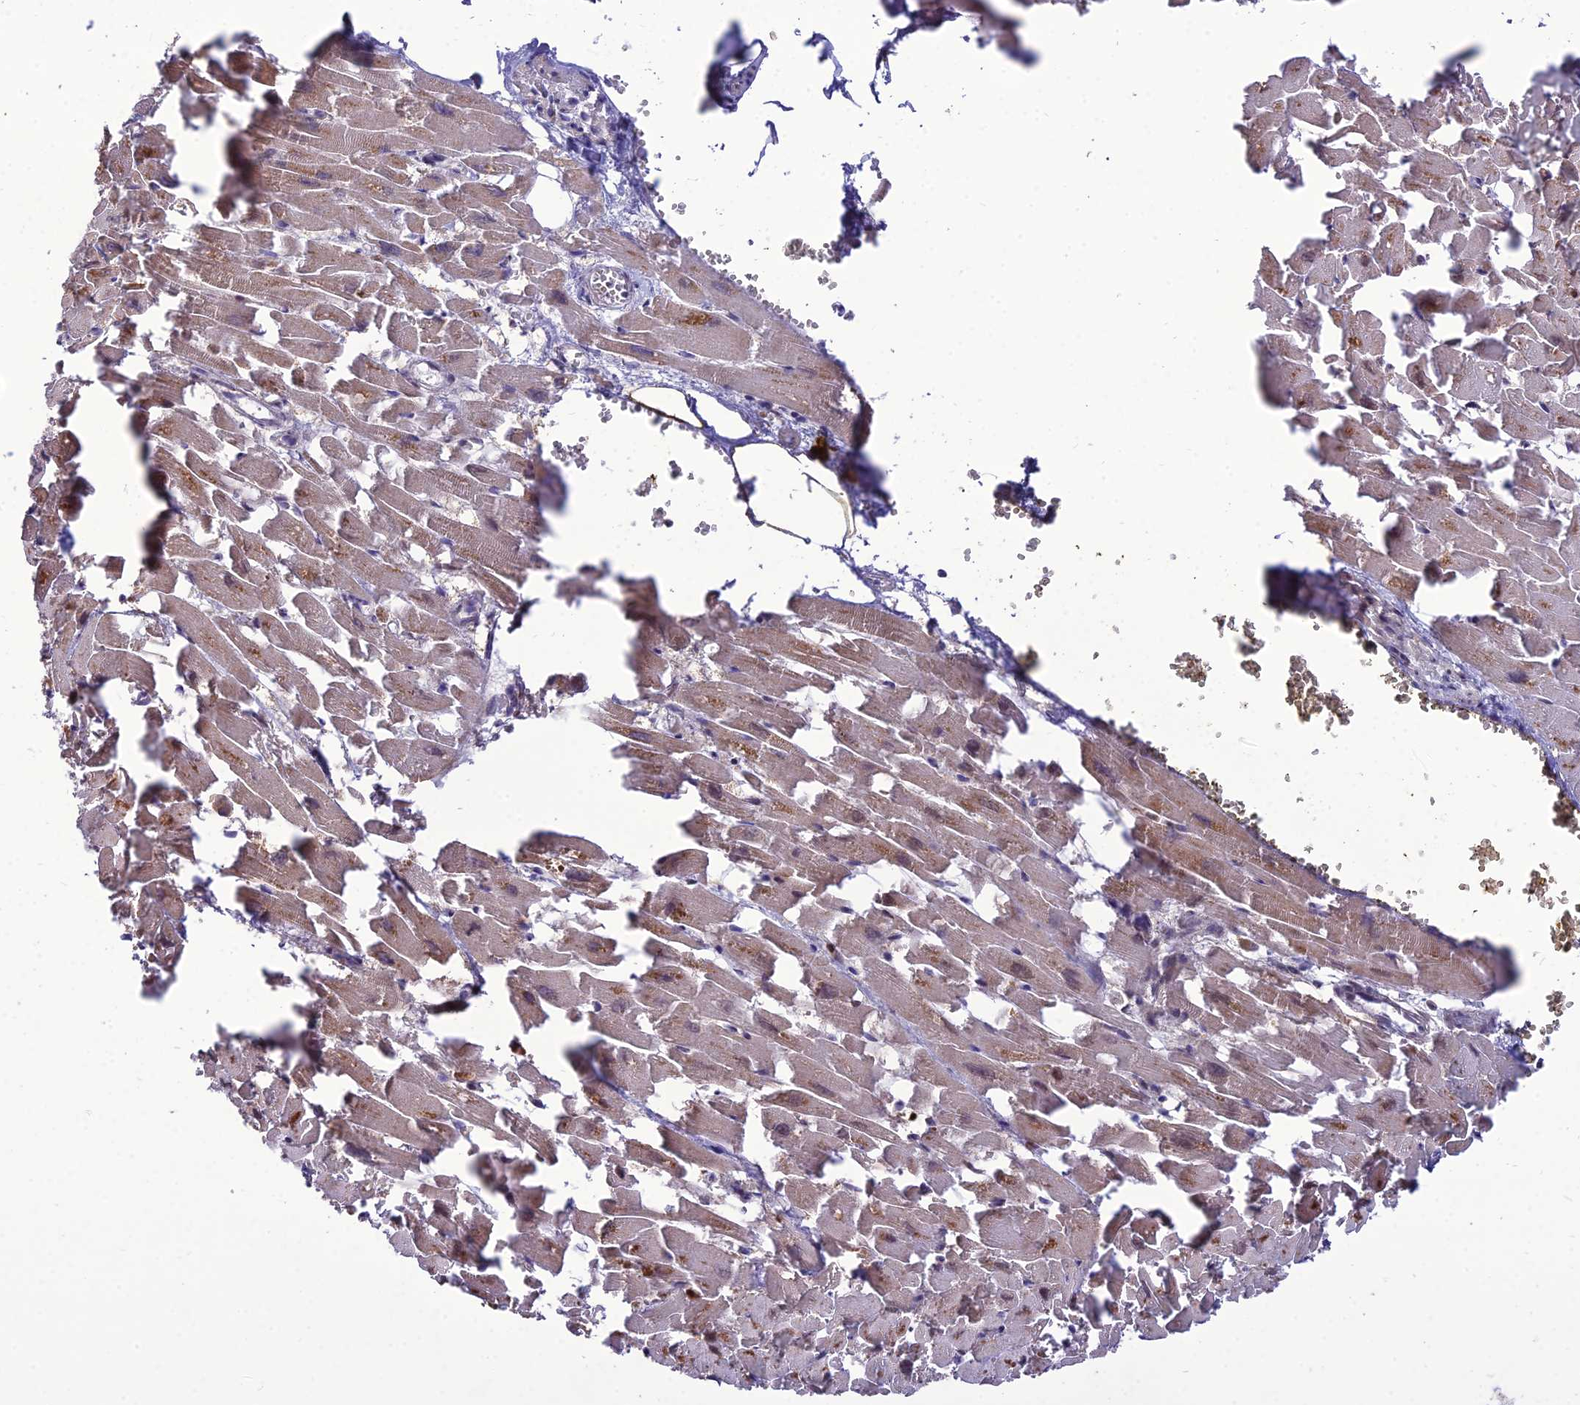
{"staining": {"intensity": "strong", "quantity": "<25%", "location": "cytoplasmic/membranous"}, "tissue": "heart muscle", "cell_type": "Cardiomyocytes", "image_type": "normal", "snomed": [{"axis": "morphology", "description": "Normal tissue, NOS"}, {"axis": "topography", "description": "Heart"}], "caption": "Protein analysis of normal heart muscle exhibits strong cytoplasmic/membranous positivity in about <25% of cardiomyocytes.", "gene": "SPRYD7", "patient": {"sex": "female", "age": 64}}